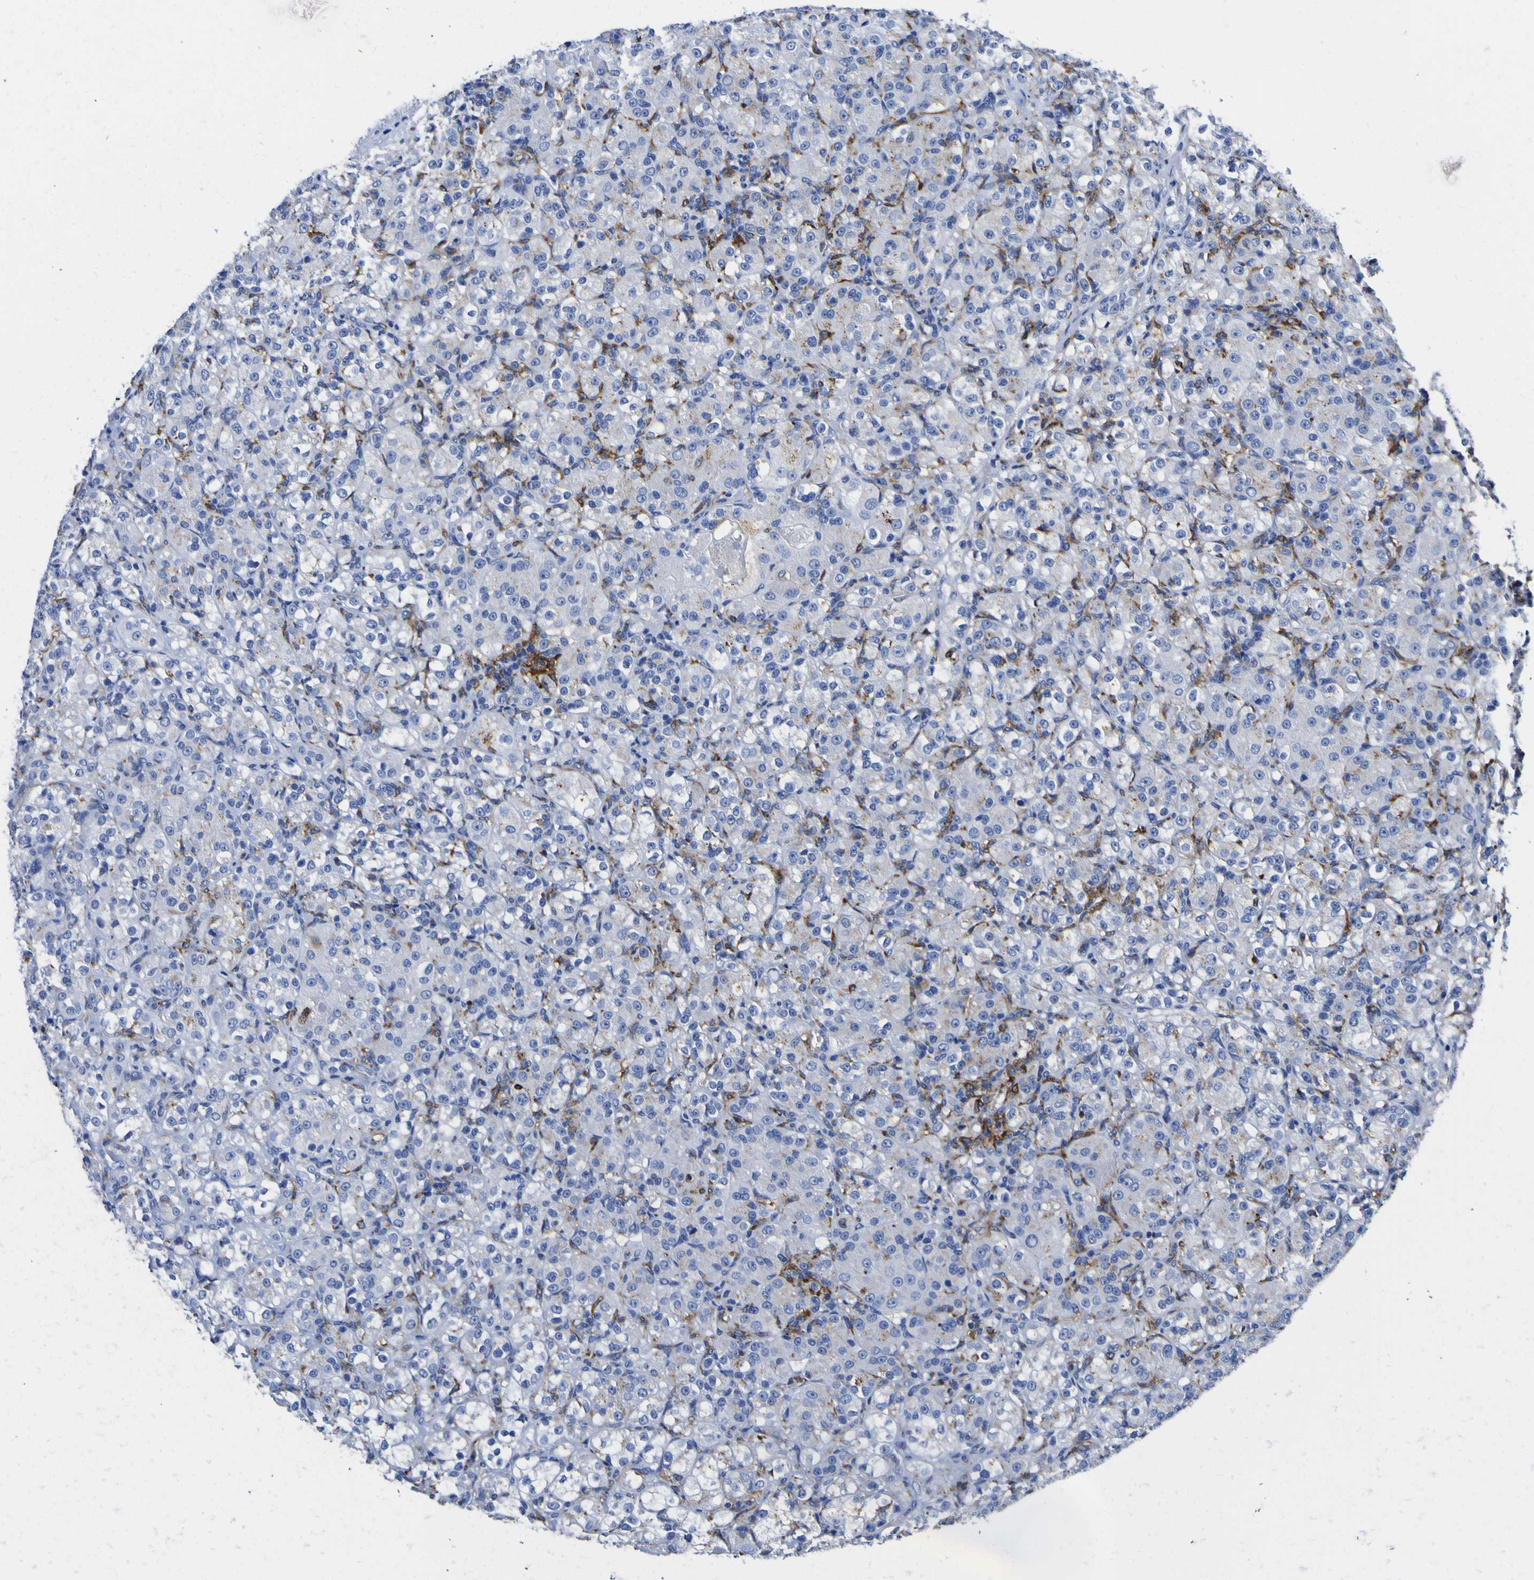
{"staining": {"intensity": "moderate", "quantity": "25%-75%", "location": "cytoplasmic/membranous"}, "tissue": "renal cancer", "cell_type": "Tumor cells", "image_type": "cancer", "snomed": [{"axis": "morphology", "description": "Adenocarcinoma, NOS"}, {"axis": "topography", "description": "Kidney"}], "caption": "Renal adenocarcinoma was stained to show a protein in brown. There is medium levels of moderate cytoplasmic/membranous staining in approximately 25%-75% of tumor cells. Using DAB (3,3'-diaminobenzidine) (brown) and hematoxylin (blue) stains, captured at high magnification using brightfield microscopy.", "gene": "HLA-DQA1", "patient": {"sex": "male", "age": 61}}